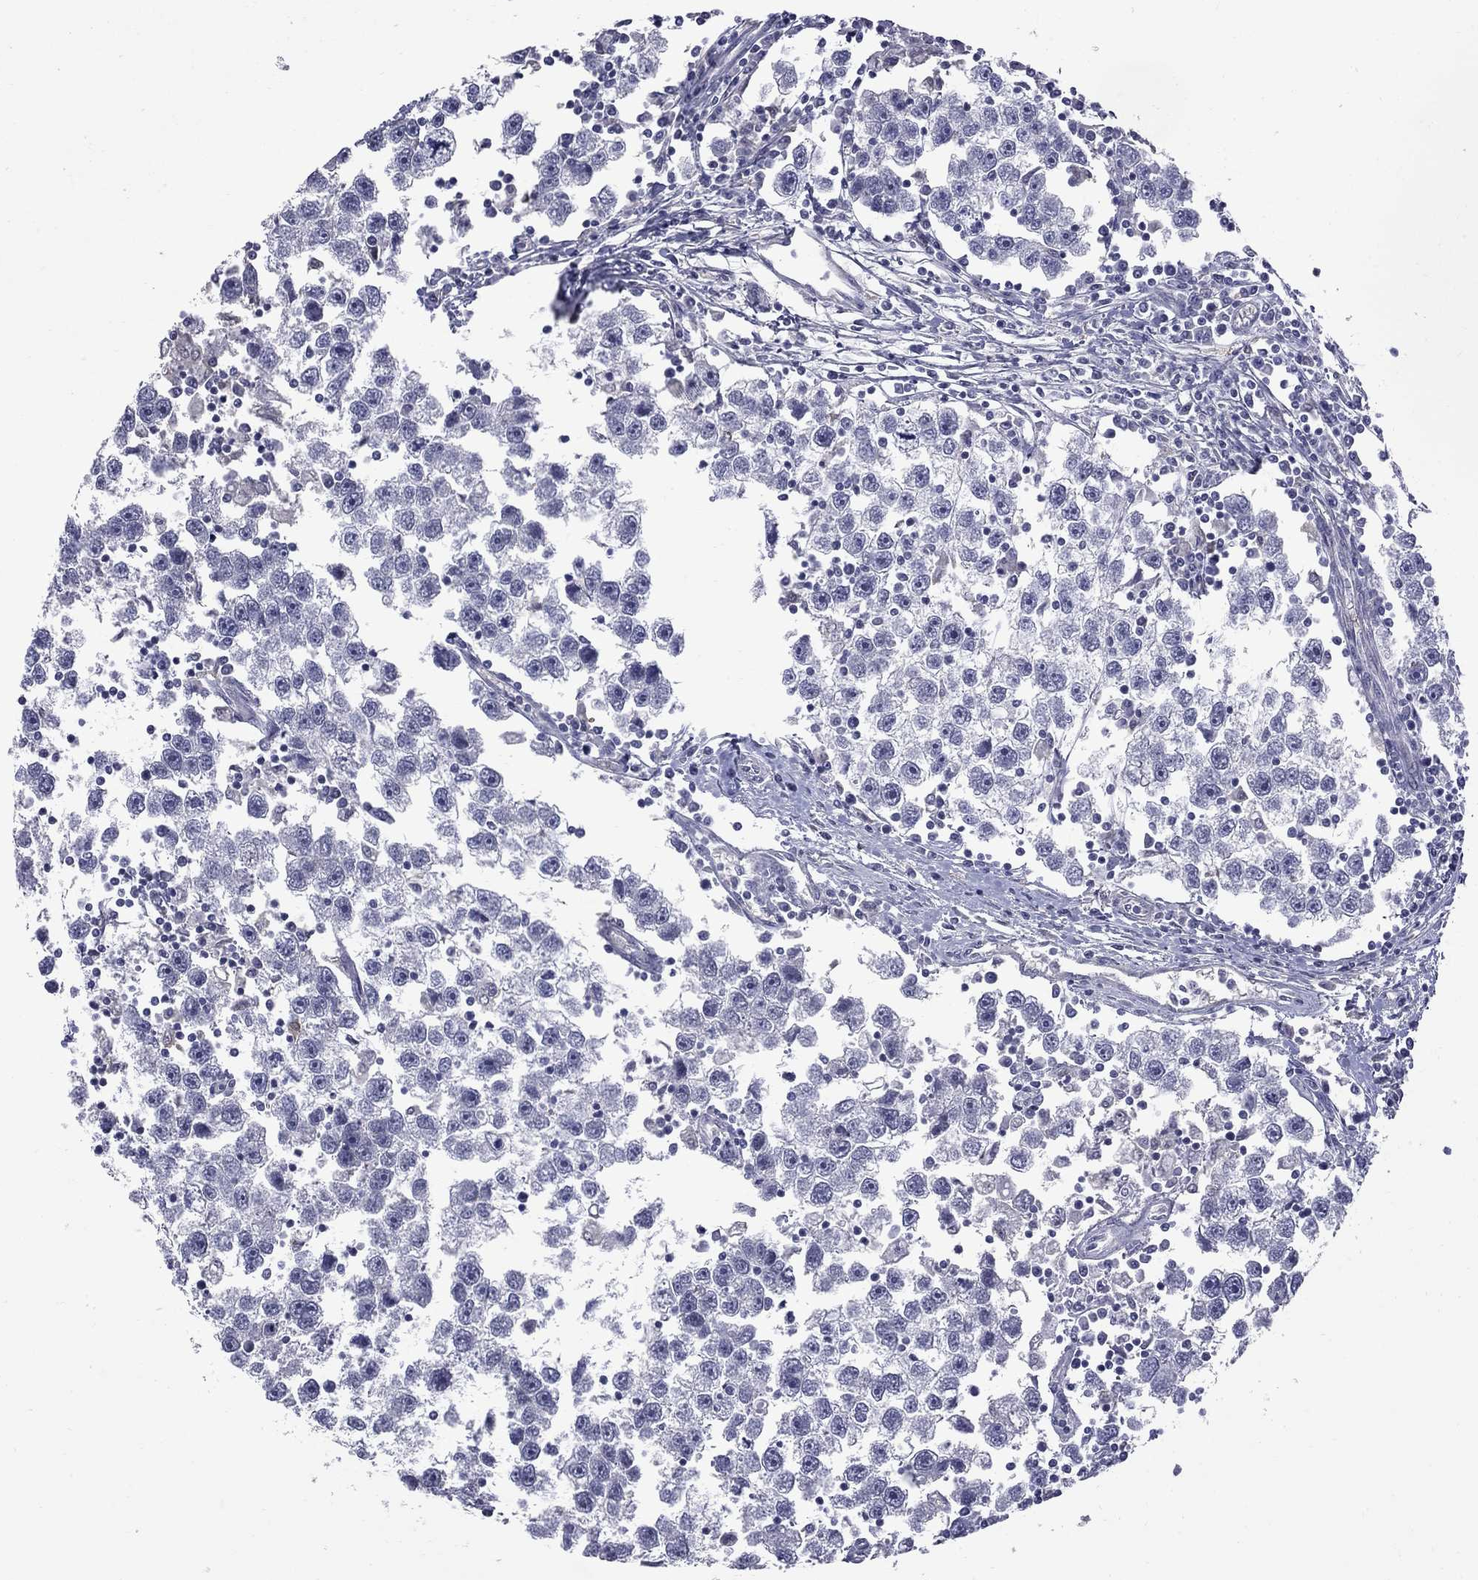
{"staining": {"intensity": "negative", "quantity": "none", "location": "none"}, "tissue": "testis cancer", "cell_type": "Tumor cells", "image_type": "cancer", "snomed": [{"axis": "morphology", "description": "Seminoma, NOS"}, {"axis": "topography", "description": "Testis"}], "caption": "Immunohistochemistry (IHC) of testis cancer reveals no staining in tumor cells.", "gene": "HTR4", "patient": {"sex": "male", "age": 30}}